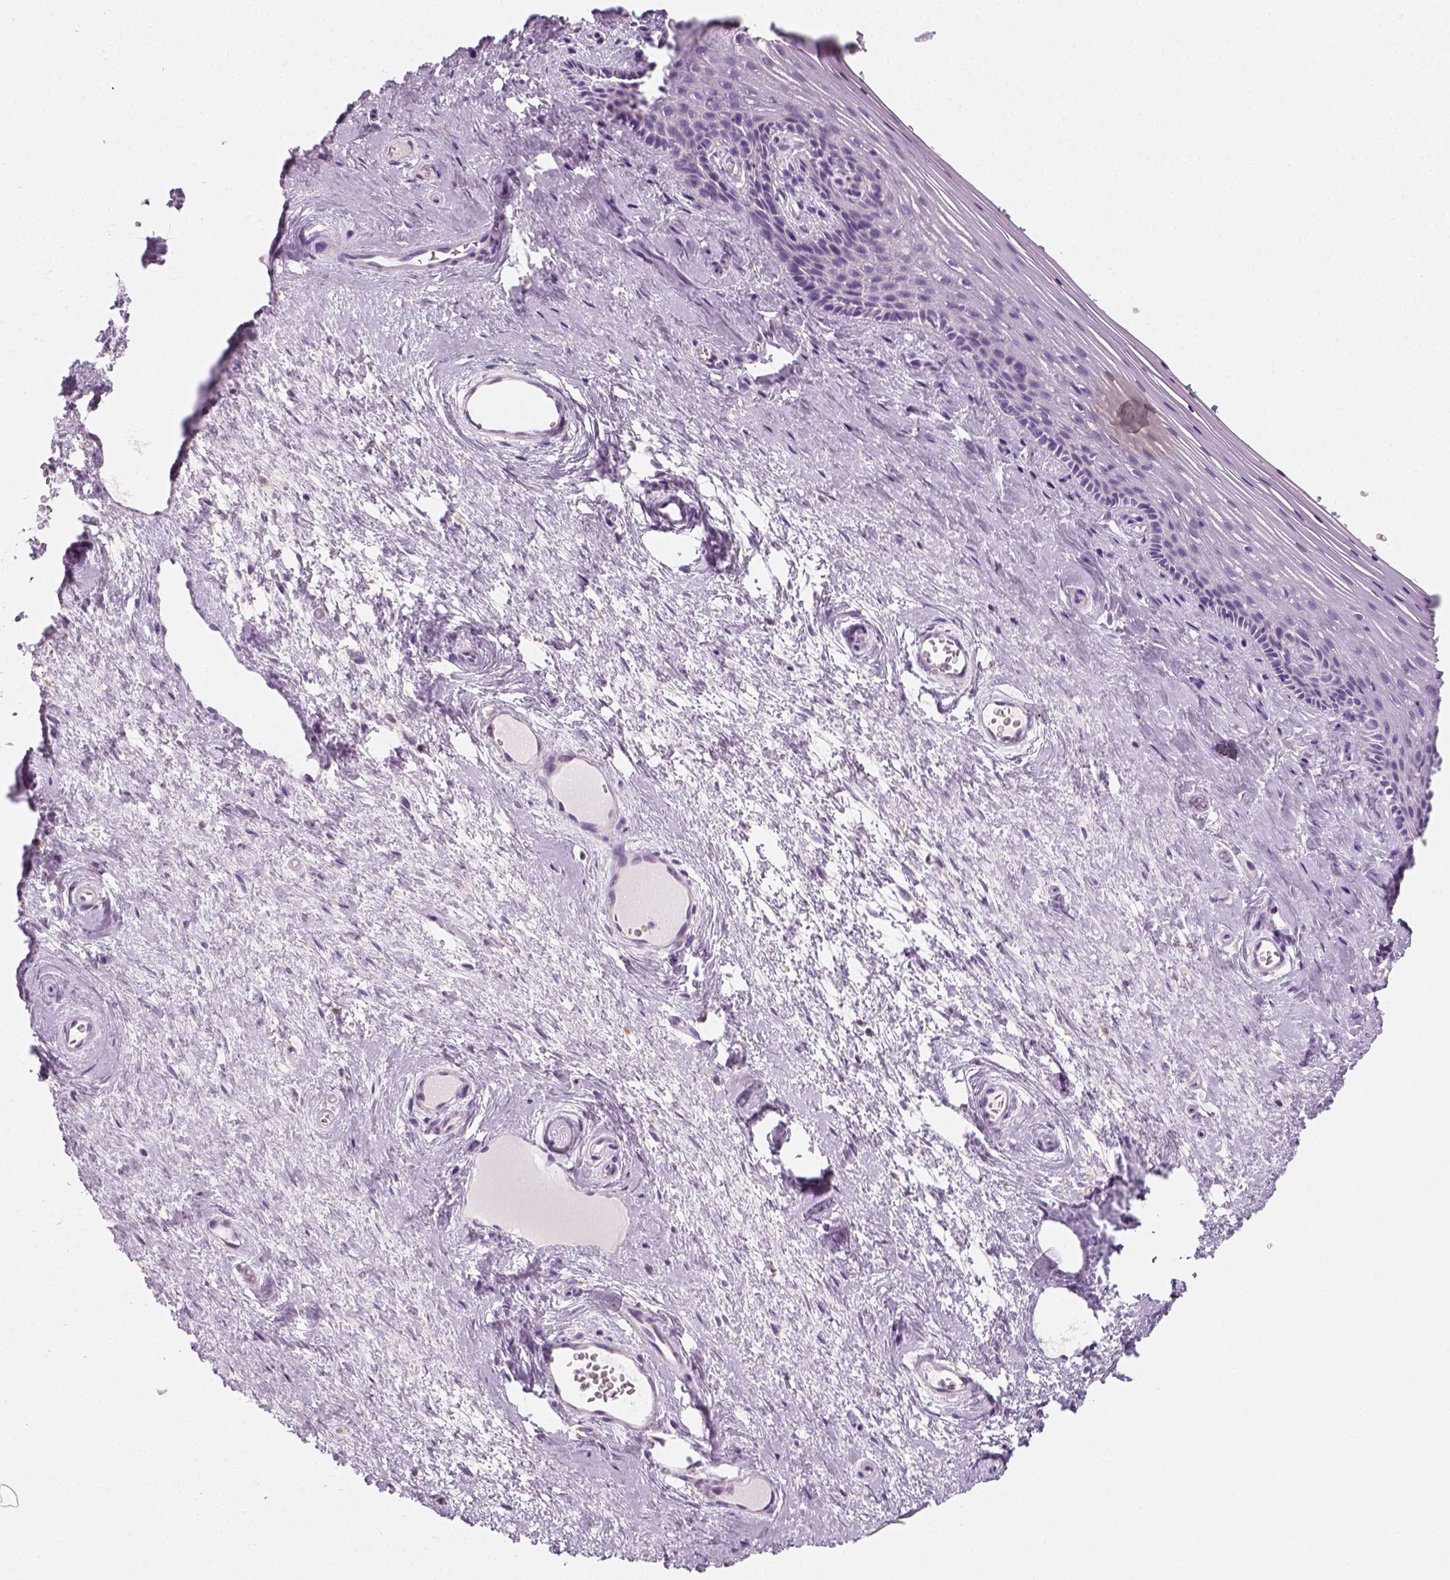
{"staining": {"intensity": "negative", "quantity": "none", "location": "none"}, "tissue": "vagina", "cell_type": "Squamous epithelial cells", "image_type": "normal", "snomed": [{"axis": "morphology", "description": "Normal tissue, NOS"}, {"axis": "topography", "description": "Vagina"}], "caption": "IHC of unremarkable vagina exhibits no staining in squamous epithelial cells. Brightfield microscopy of IHC stained with DAB (3,3'-diaminobenzidine) (brown) and hematoxylin (blue), captured at high magnification.", "gene": "AWAT2", "patient": {"sex": "female", "age": 45}}